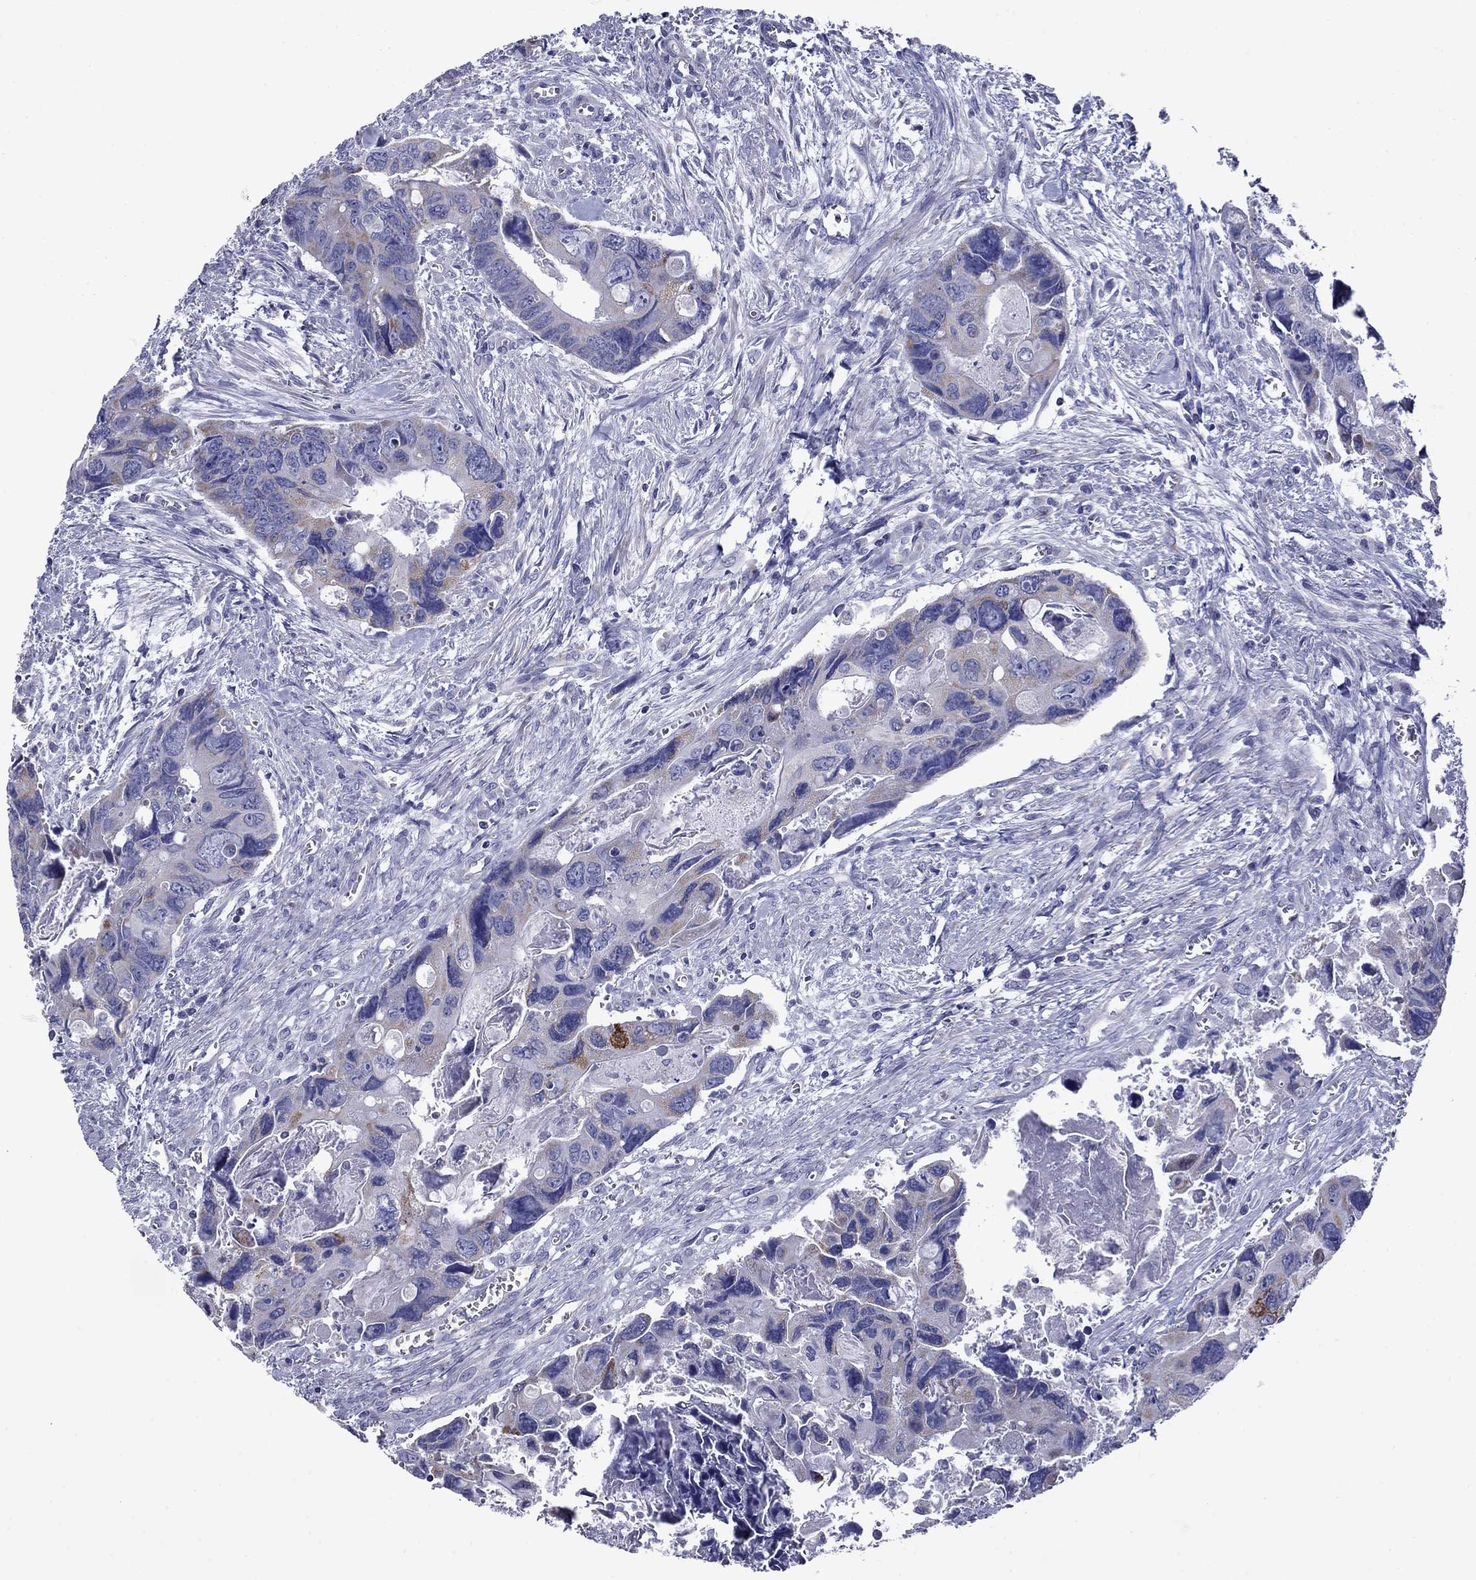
{"staining": {"intensity": "moderate", "quantity": "<25%", "location": "cytoplasmic/membranous"}, "tissue": "colorectal cancer", "cell_type": "Tumor cells", "image_type": "cancer", "snomed": [{"axis": "morphology", "description": "Adenocarcinoma, NOS"}, {"axis": "topography", "description": "Rectum"}], "caption": "The photomicrograph exhibits immunohistochemical staining of colorectal cancer (adenocarcinoma). There is moderate cytoplasmic/membranous expression is present in approximately <25% of tumor cells.", "gene": "ACADSB", "patient": {"sex": "male", "age": 62}}